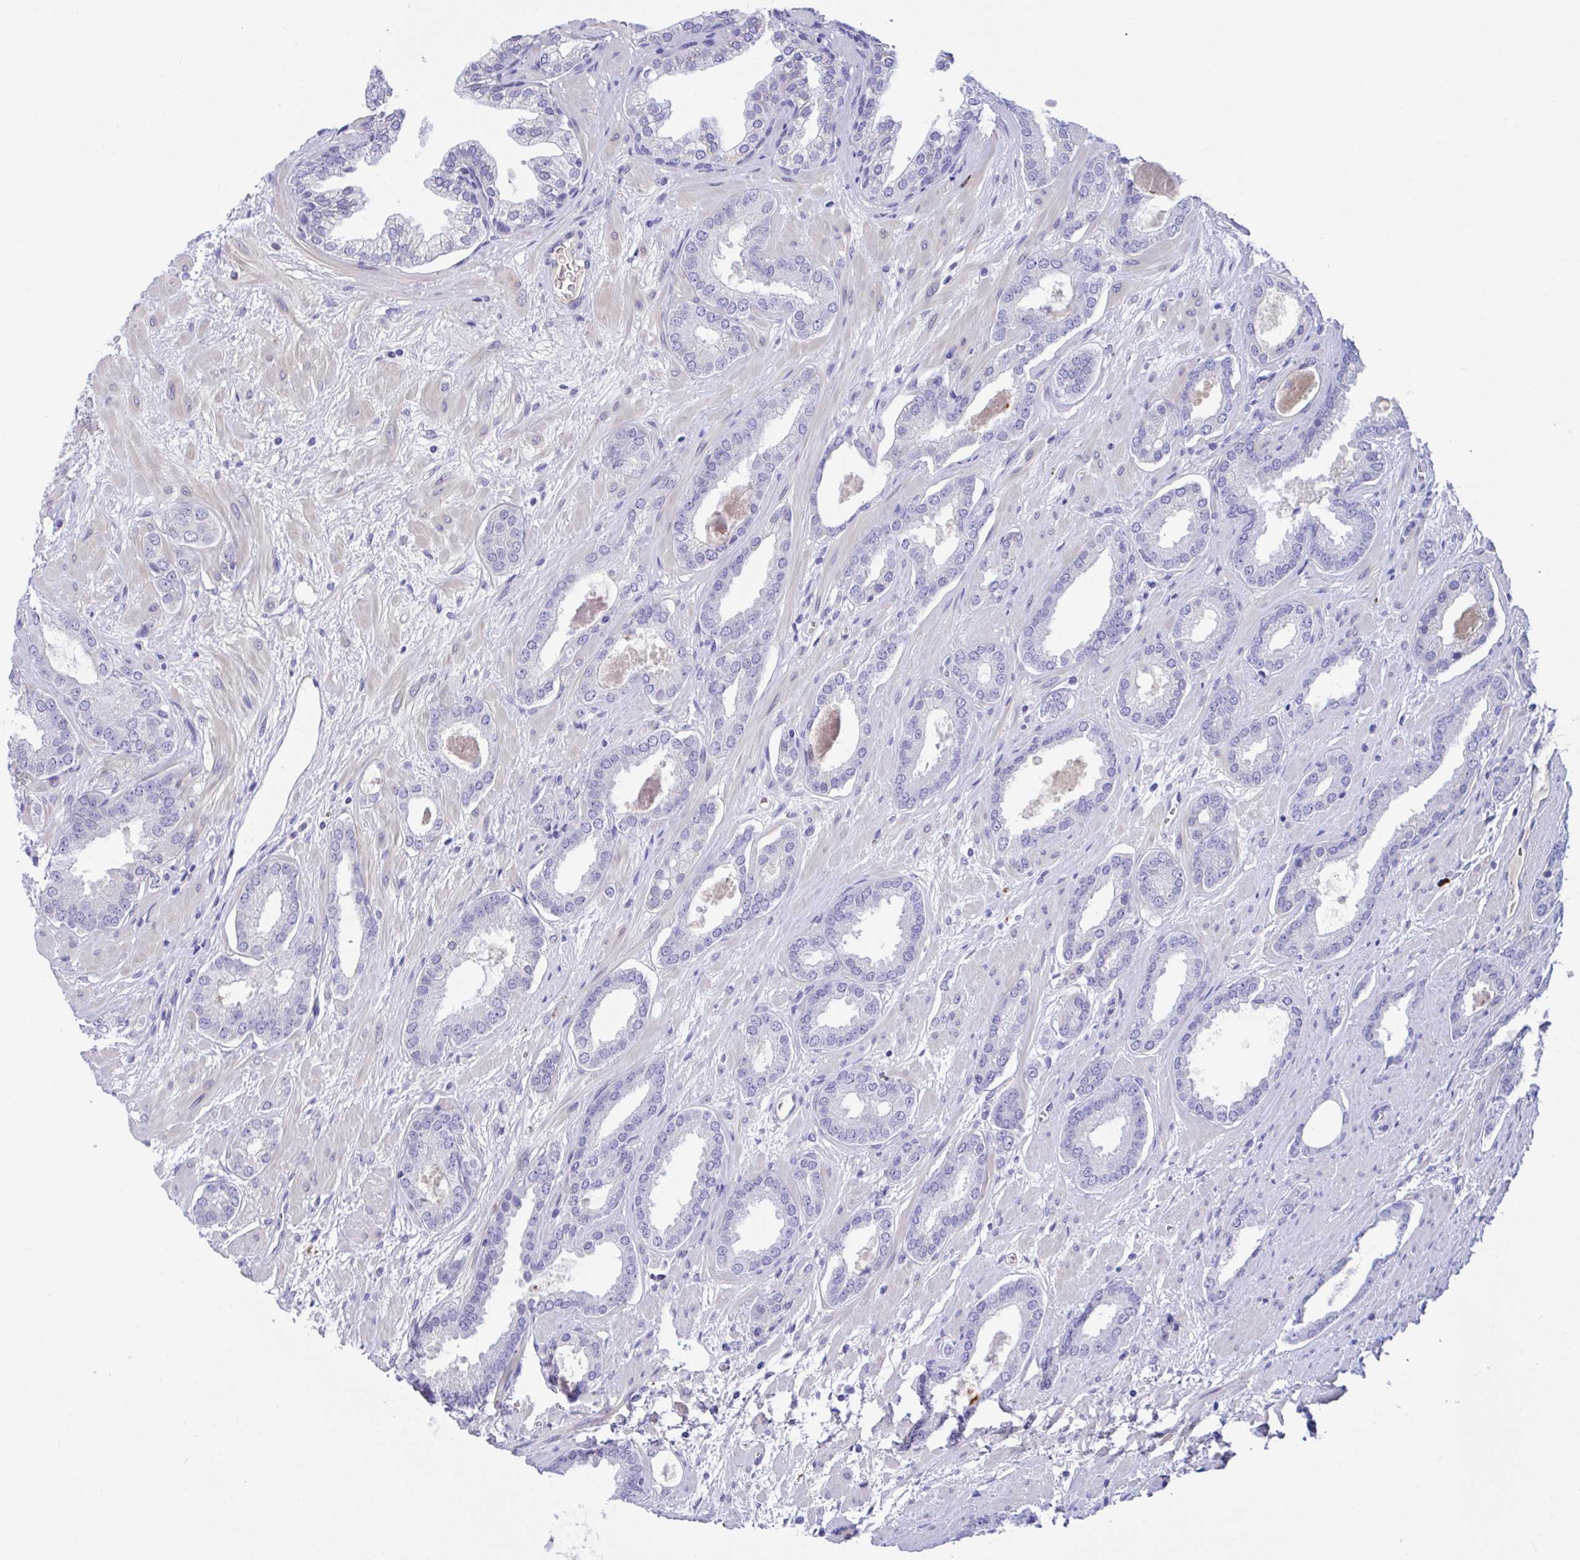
{"staining": {"intensity": "negative", "quantity": "none", "location": "none"}, "tissue": "prostate cancer", "cell_type": "Tumor cells", "image_type": "cancer", "snomed": [{"axis": "morphology", "description": "Adenocarcinoma, High grade"}, {"axis": "topography", "description": "Prostate"}], "caption": "High power microscopy image of an immunohistochemistry (IHC) image of prostate cancer, revealing no significant expression in tumor cells.", "gene": "MS4A14", "patient": {"sex": "male", "age": 58}}